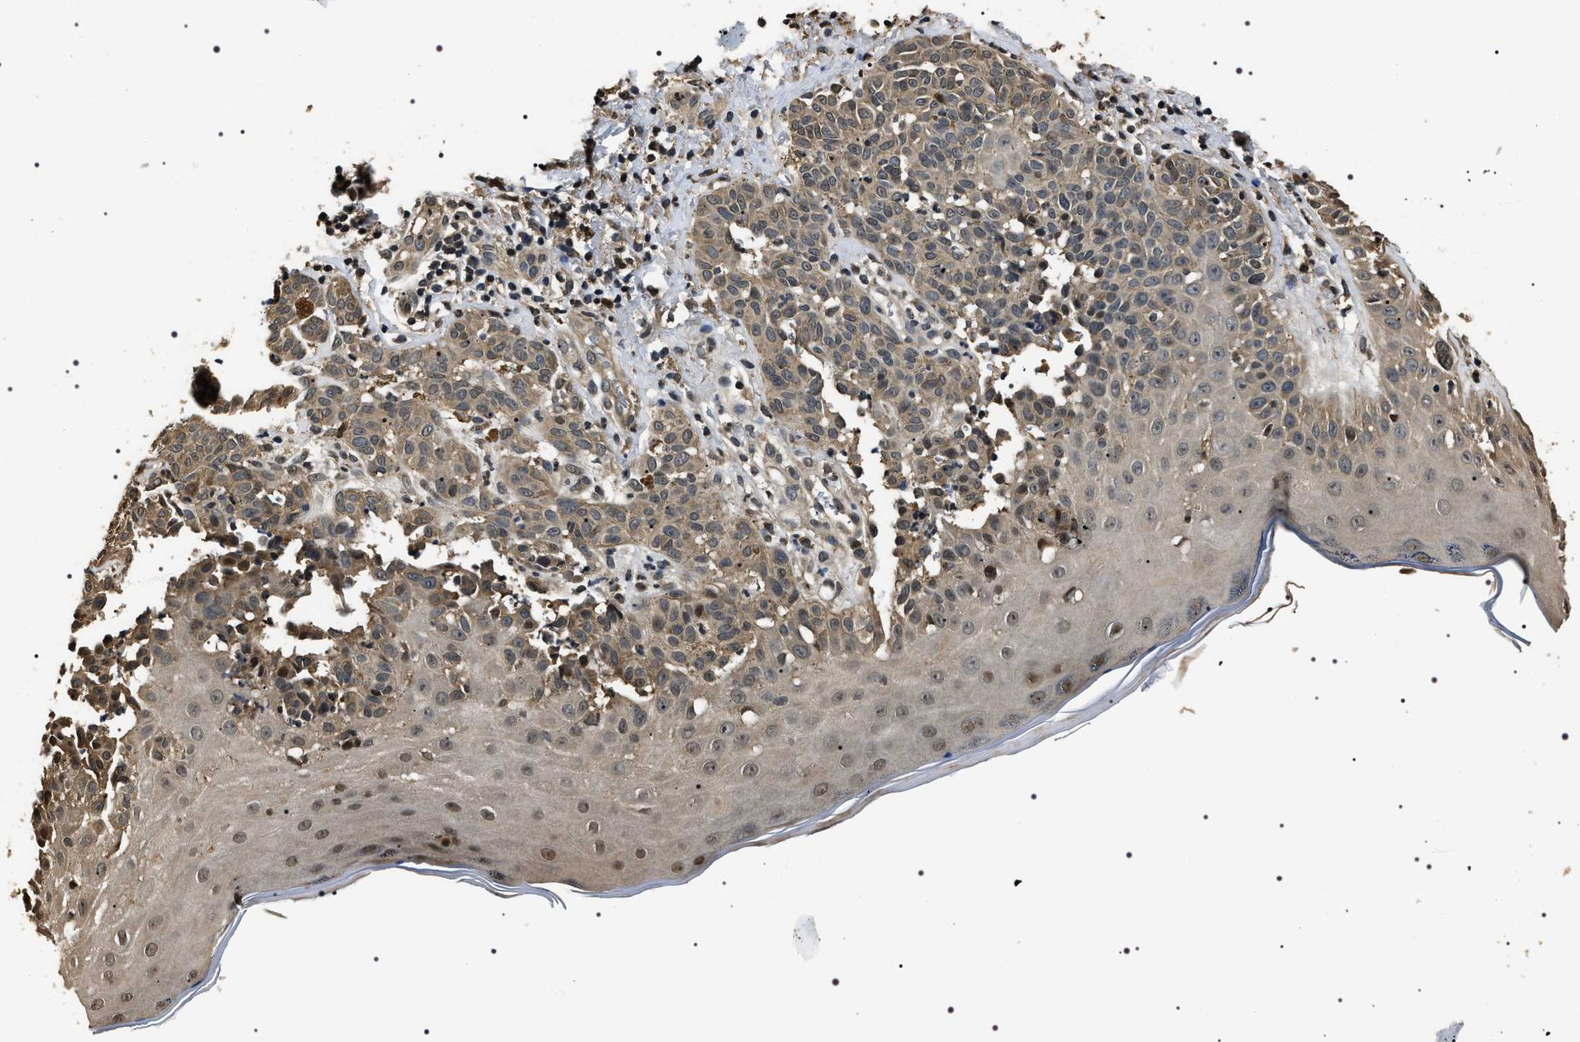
{"staining": {"intensity": "weak", "quantity": ">75%", "location": "cytoplasmic/membranous"}, "tissue": "melanoma", "cell_type": "Tumor cells", "image_type": "cancer", "snomed": [{"axis": "morphology", "description": "Malignant melanoma, NOS"}, {"axis": "topography", "description": "Skin"}], "caption": "Brown immunohistochemical staining in human malignant melanoma displays weak cytoplasmic/membranous expression in about >75% of tumor cells. (Stains: DAB in brown, nuclei in blue, Microscopy: brightfield microscopy at high magnification).", "gene": "ARHGAP22", "patient": {"sex": "male", "age": 64}}